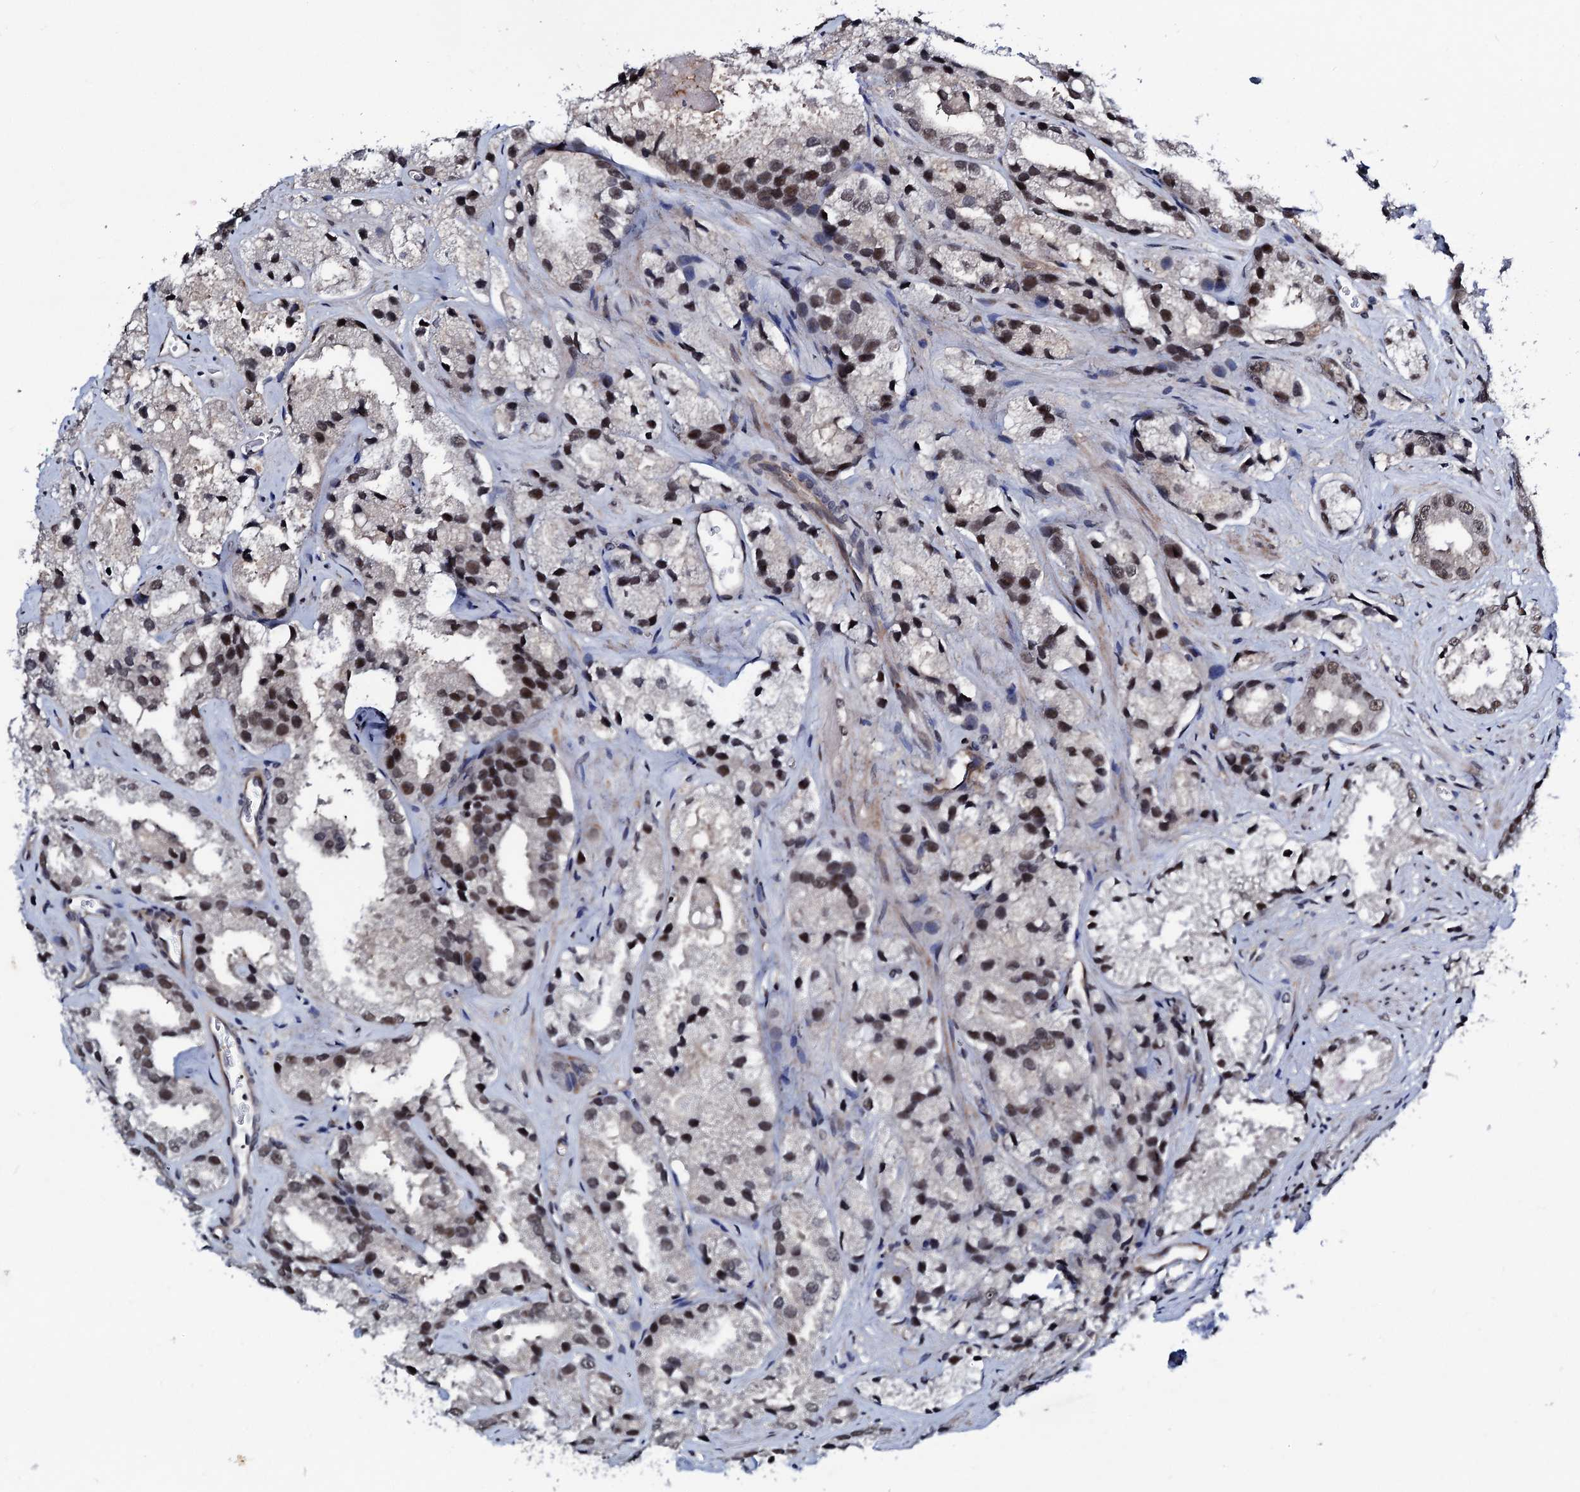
{"staining": {"intensity": "moderate", "quantity": ">75%", "location": "nuclear"}, "tissue": "prostate cancer", "cell_type": "Tumor cells", "image_type": "cancer", "snomed": [{"axis": "morphology", "description": "Adenocarcinoma, High grade"}, {"axis": "topography", "description": "Prostate"}], "caption": "DAB immunohistochemical staining of prostate high-grade adenocarcinoma displays moderate nuclear protein expression in about >75% of tumor cells.", "gene": "CSTF3", "patient": {"sex": "male", "age": 66}}